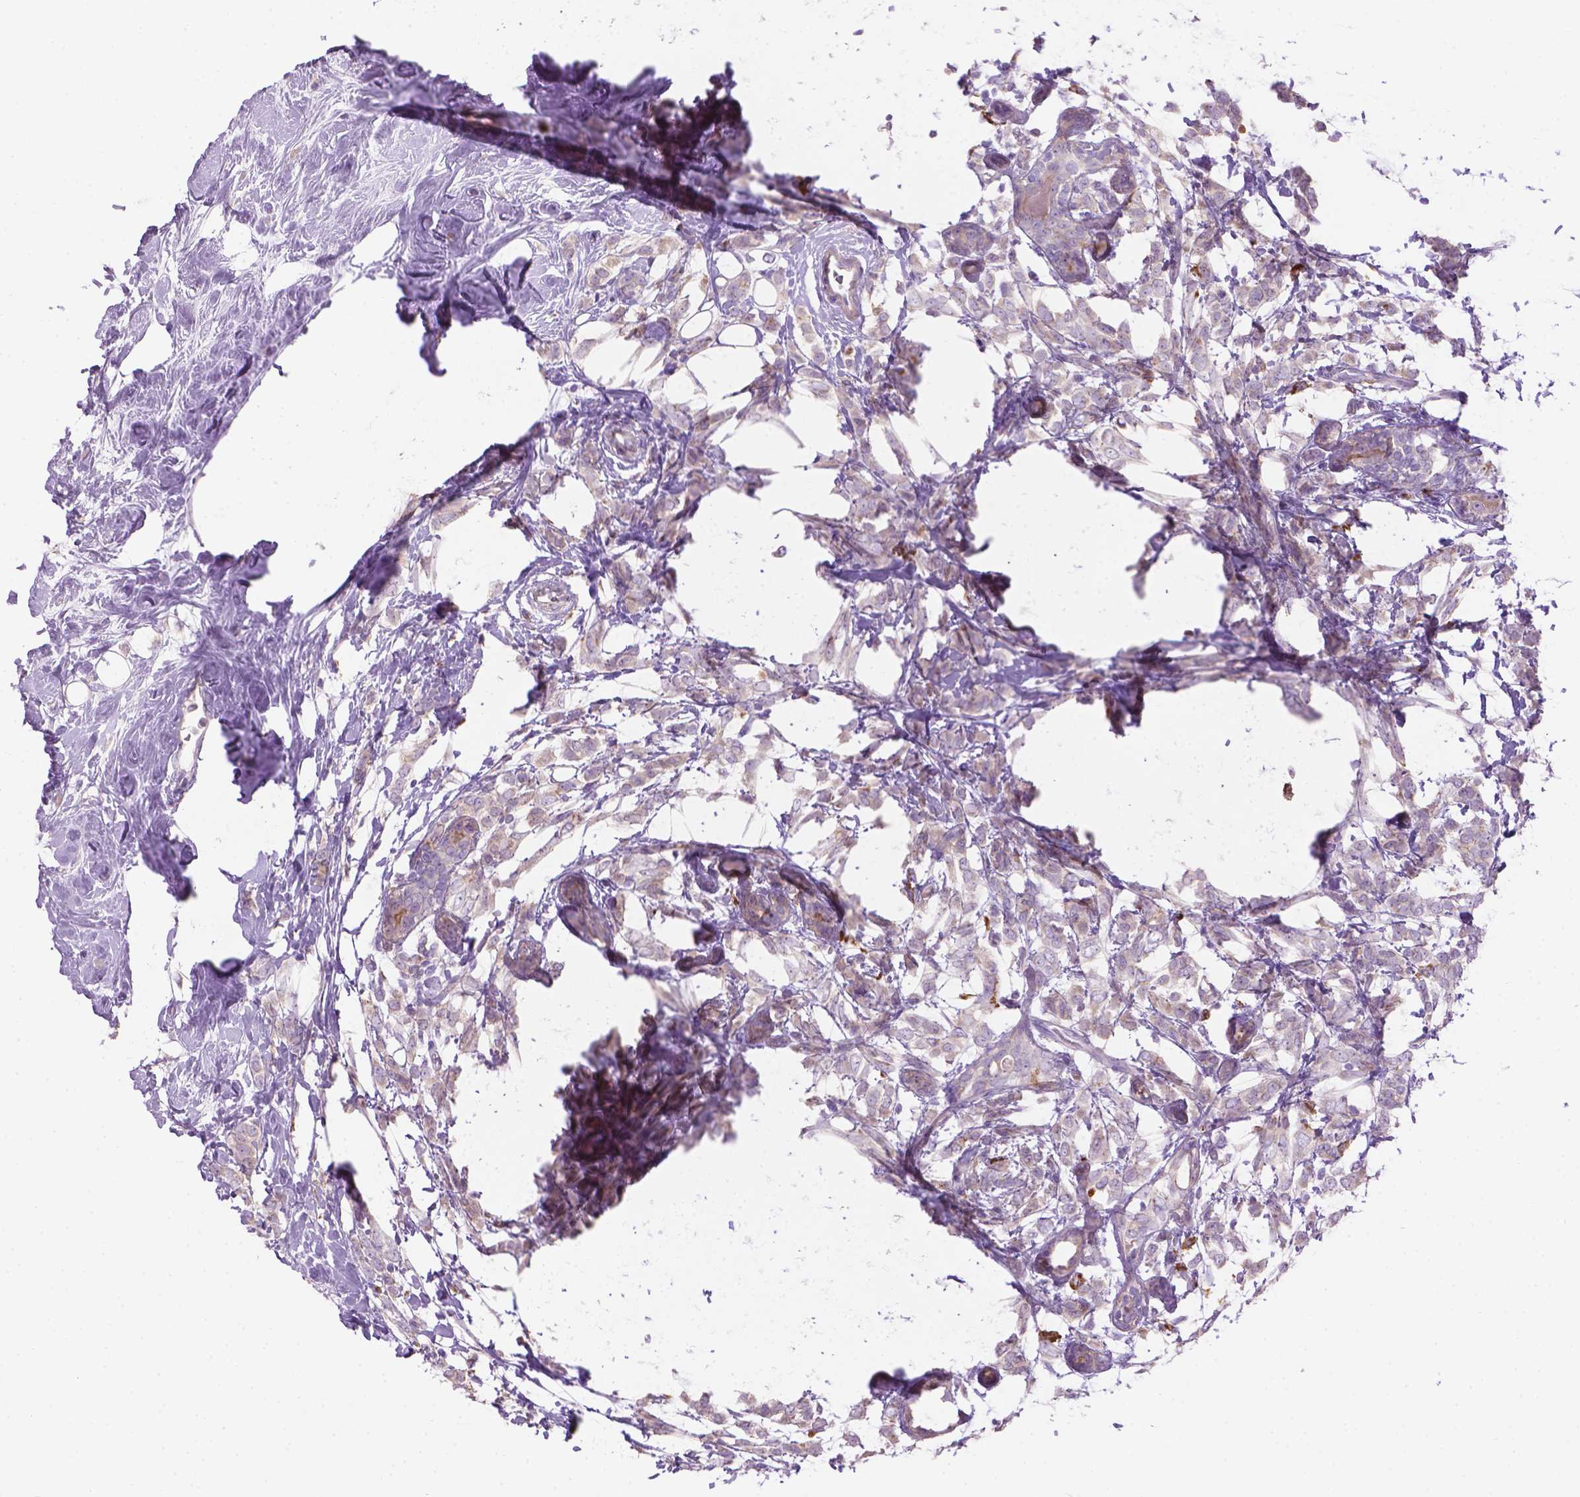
{"staining": {"intensity": "negative", "quantity": "none", "location": "none"}, "tissue": "breast cancer", "cell_type": "Tumor cells", "image_type": "cancer", "snomed": [{"axis": "morphology", "description": "Lobular carcinoma"}, {"axis": "topography", "description": "Breast"}], "caption": "DAB (3,3'-diaminobenzidine) immunohistochemical staining of human breast cancer (lobular carcinoma) reveals no significant expression in tumor cells.", "gene": "CDH7", "patient": {"sex": "female", "age": 49}}